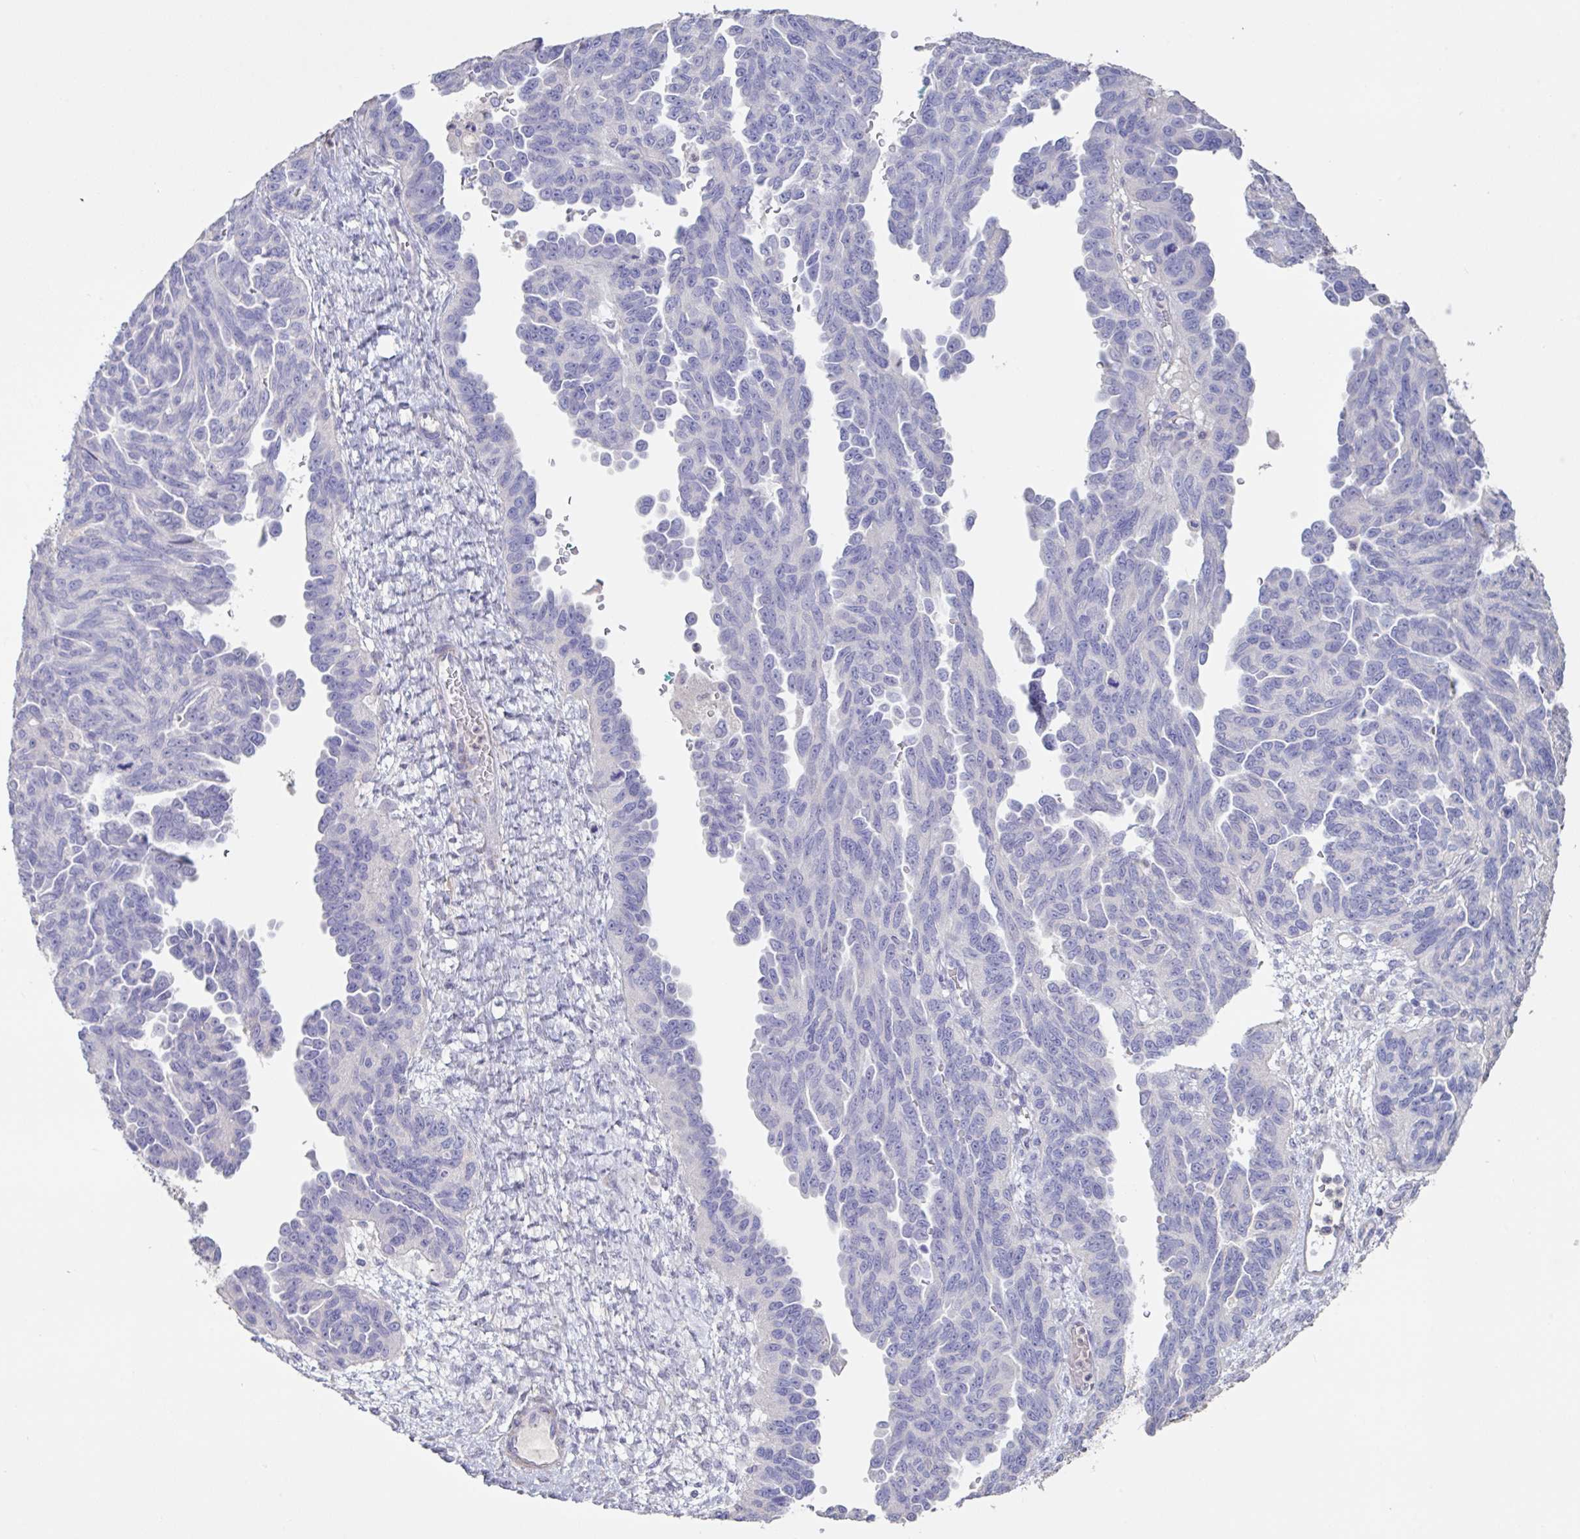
{"staining": {"intensity": "negative", "quantity": "none", "location": "none"}, "tissue": "ovarian cancer", "cell_type": "Tumor cells", "image_type": "cancer", "snomed": [{"axis": "morphology", "description": "Cystadenocarcinoma, serous, NOS"}, {"axis": "topography", "description": "Ovary"}], "caption": "The histopathology image shows no significant staining in tumor cells of ovarian serous cystadenocarcinoma. (DAB immunohistochemistry (IHC) visualized using brightfield microscopy, high magnification).", "gene": "PYGM", "patient": {"sex": "female", "age": 64}}